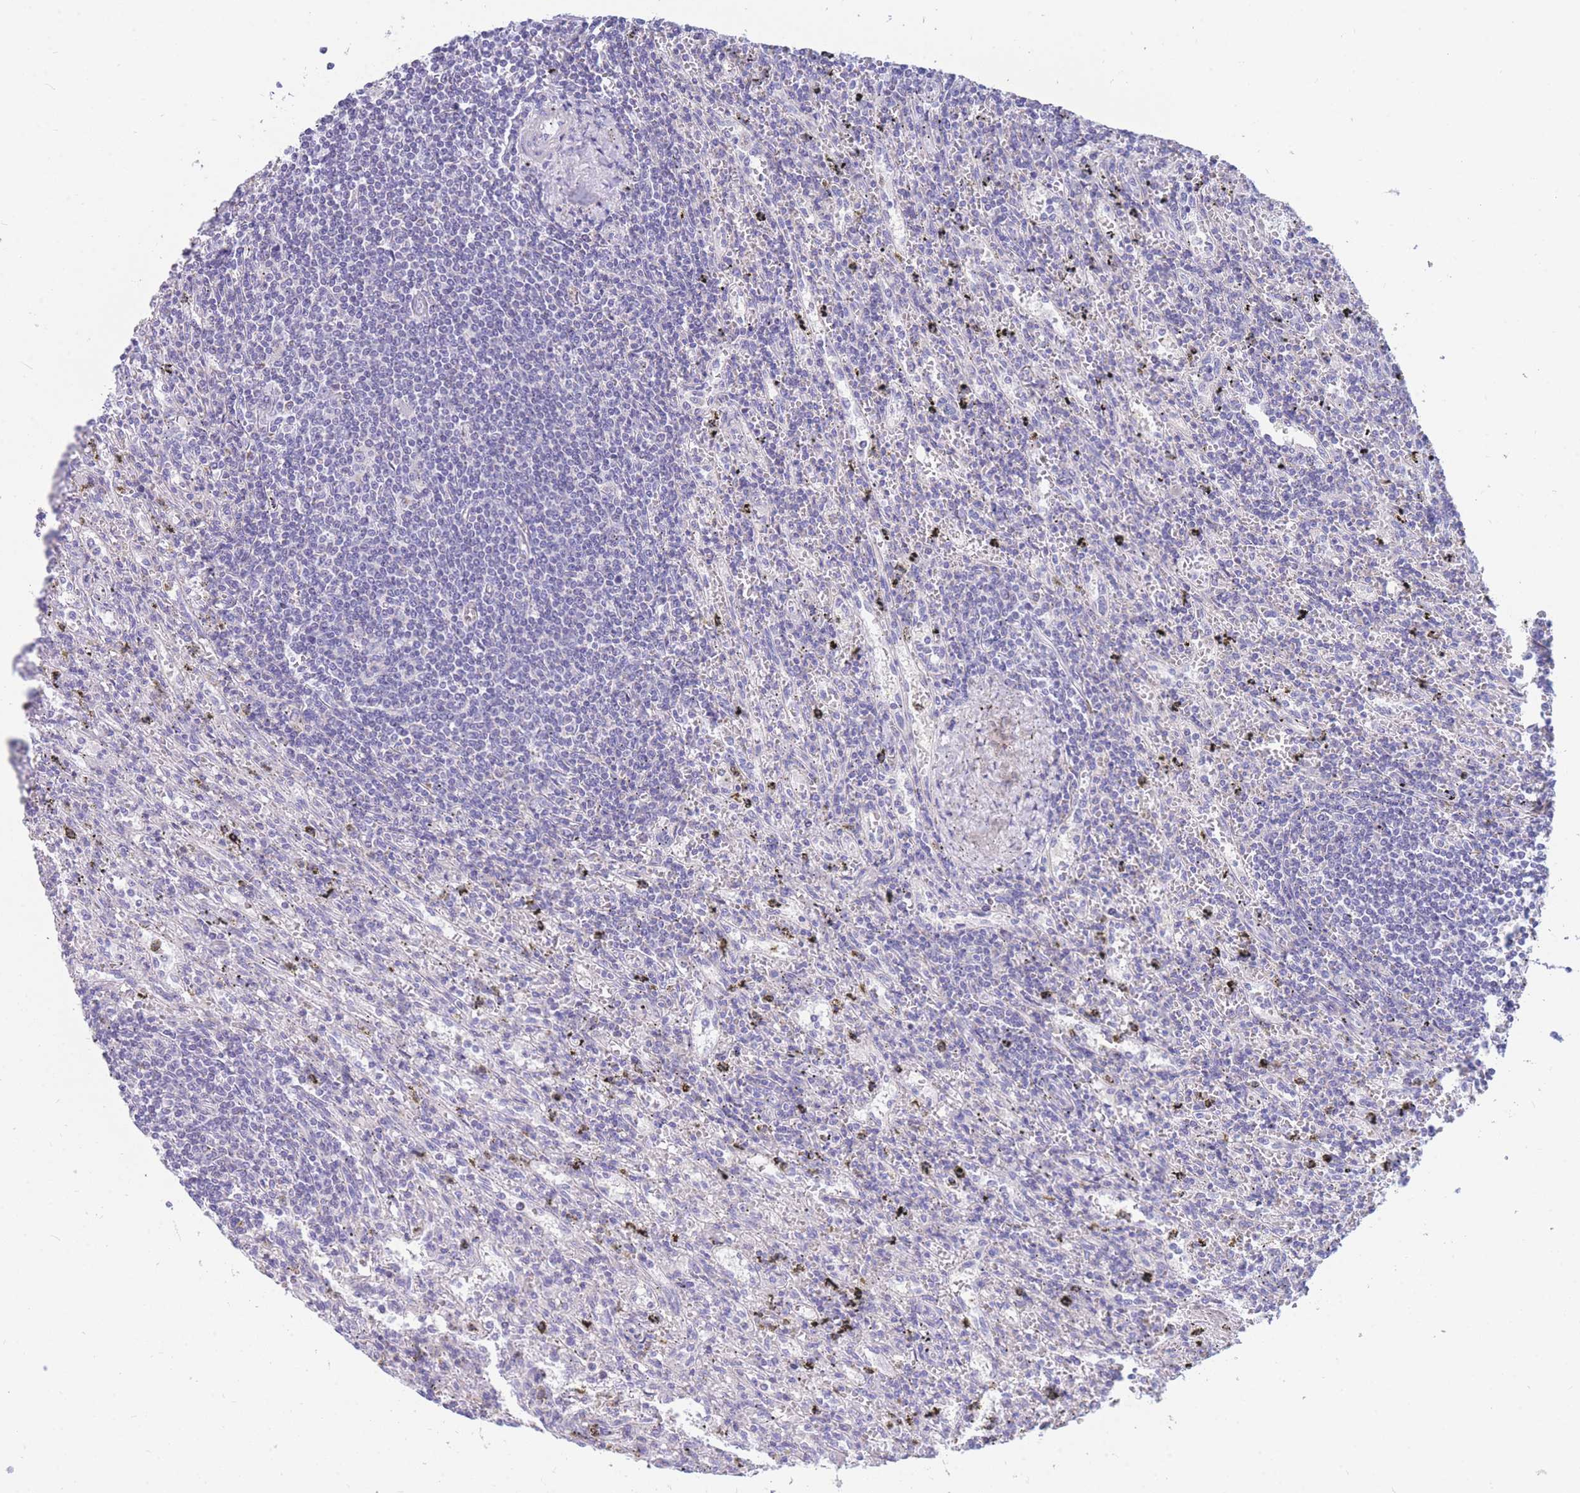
{"staining": {"intensity": "negative", "quantity": "none", "location": "none"}, "tissue": "lymphoma", "cell_type": "Tumor cells", "image_type": "cancer", "snomed": [{"axis": "morphology", "description": "Malignant lymphoma, non-Hodgkin's type, Low grade"}, {"axis": "topography", "description": "Spleen"}], "caption": "Protein analysis of low-grade malignant lymphoma, non-Hodgkin's type demonstrates no significant expression in tumor cells.", "gene": "DHRS11", "patient": {"sex": "male", "age": 76}}